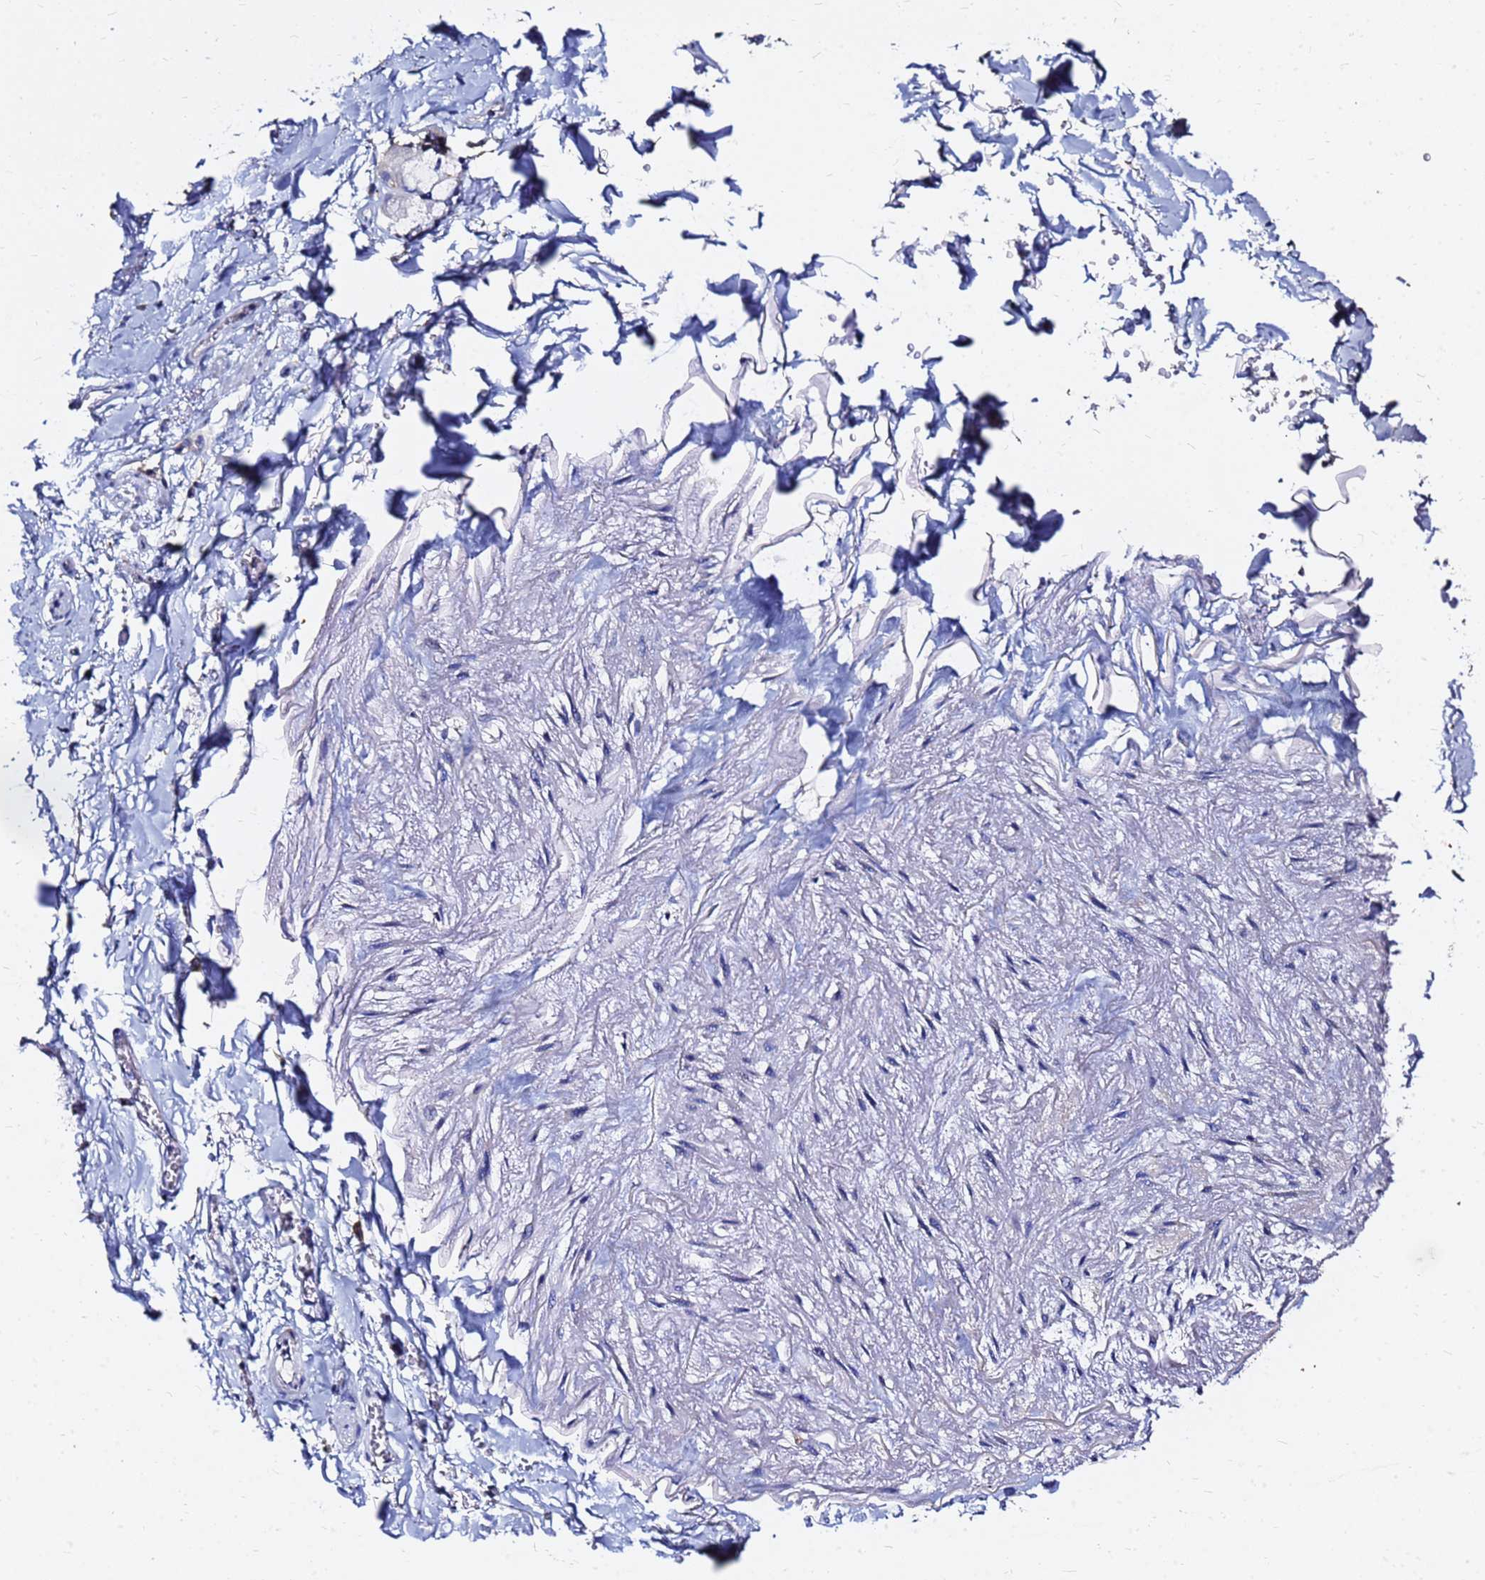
{"staining": {"intensity": "weak", "quantity": "25%-75%", "location": "cytoplasmic/membranous"}, "tissue": "adipose tissue", "cell_type": "Adipocytes", "image_type": "normal", "snomed": [{"axis": "morphology", "description": "Normal tissue, NOS"}, {"axis": "topography", "description": "Cartilage tissue"}], "caption": "This is an image of IHC staining of benign adipose tissue, which shows weak positivity in the cytoplasmic/membranous of adipocytes.", "gene": "FAM183A", "patient": {"sex": "male", "age": 73}}